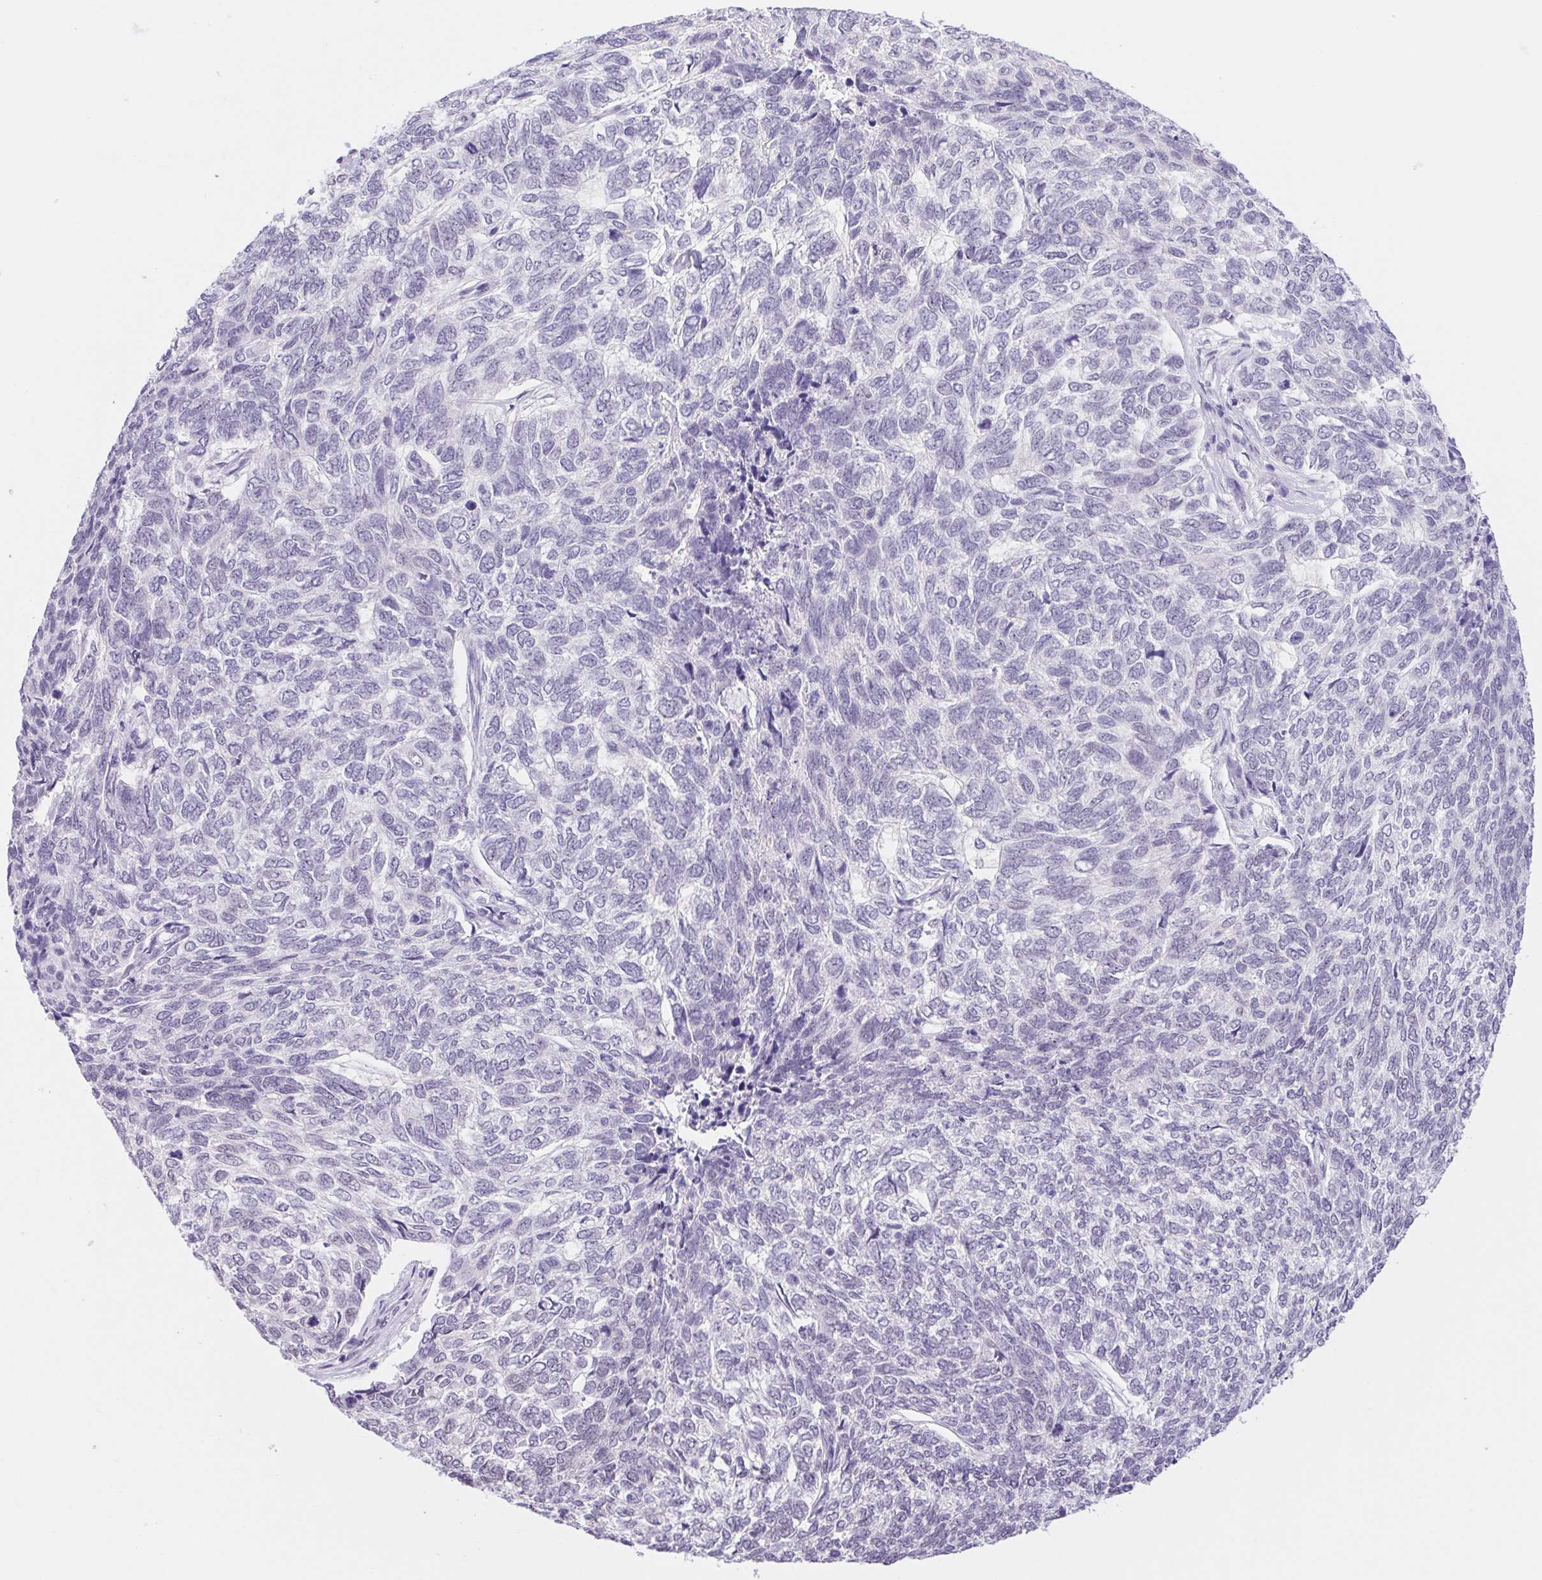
{"staining": {"intensity": "negative", "quantity": "none", "location": "none"}, "tissue": "skin cancer", "cell_type": "Tumor cells", "image_type": "cancer", "snomed": [{"axis": "morphology", "description": "Basal cell carcinoma"}, {"axis": "topography", "description": "Skin"}], "caption": "Basal cell carcinoma (skin) was stained to show a protein in brown. There is no significant expression in tumor cells.", "gene": "CAND1", "patient": {"sex": "female", "age": 65}}